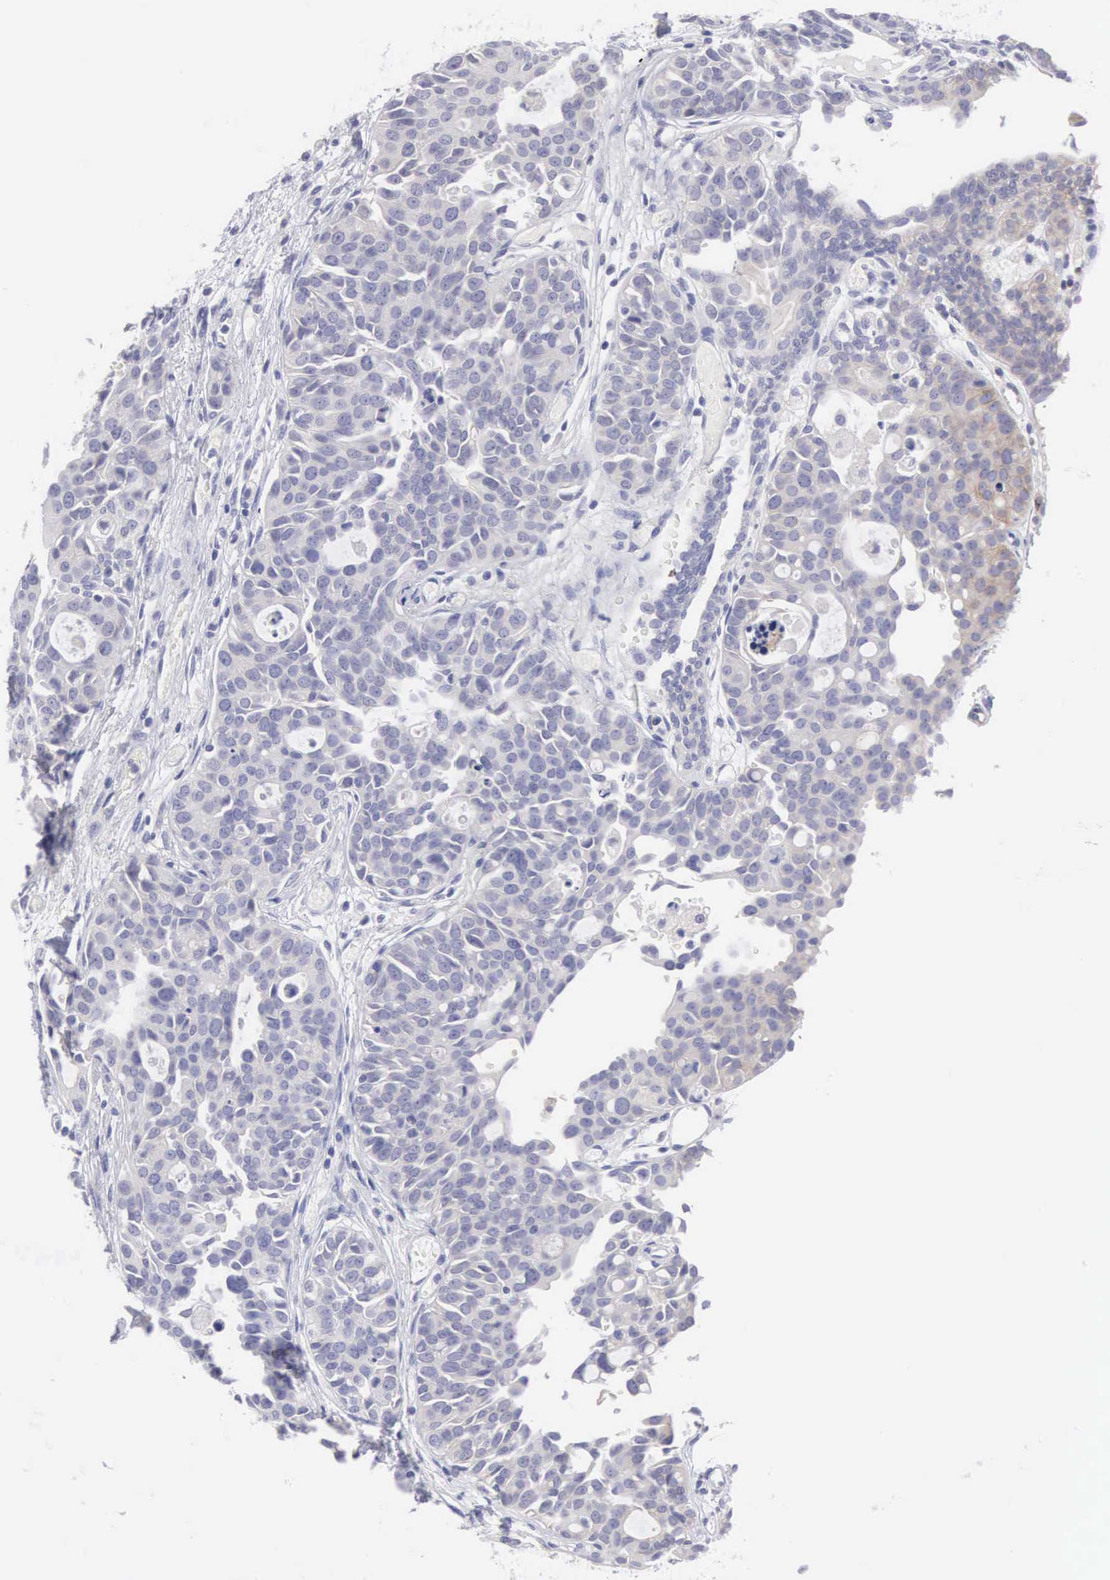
{"staining": {"intensity": "negative", "quantity": "none", "location": "none"}, "tissue": "urothelial cancer", "cell_type": "Tumor cells", "image_type": "cancer", "snomed": [{"axis": "morphology", "description": "Urothelial carcinoma, High grade"}, {"axis": "topography", "description": "Urinary bladder"}], "caption": "An immunohistochemistry (IHC) image of high-grade urothelial carcinoma is shown. There is no staining in tumor cells of high-grade urothelial carcinoma.", "gene": "SLITRK4", "patient": {"sex": "male", "age": 78}}